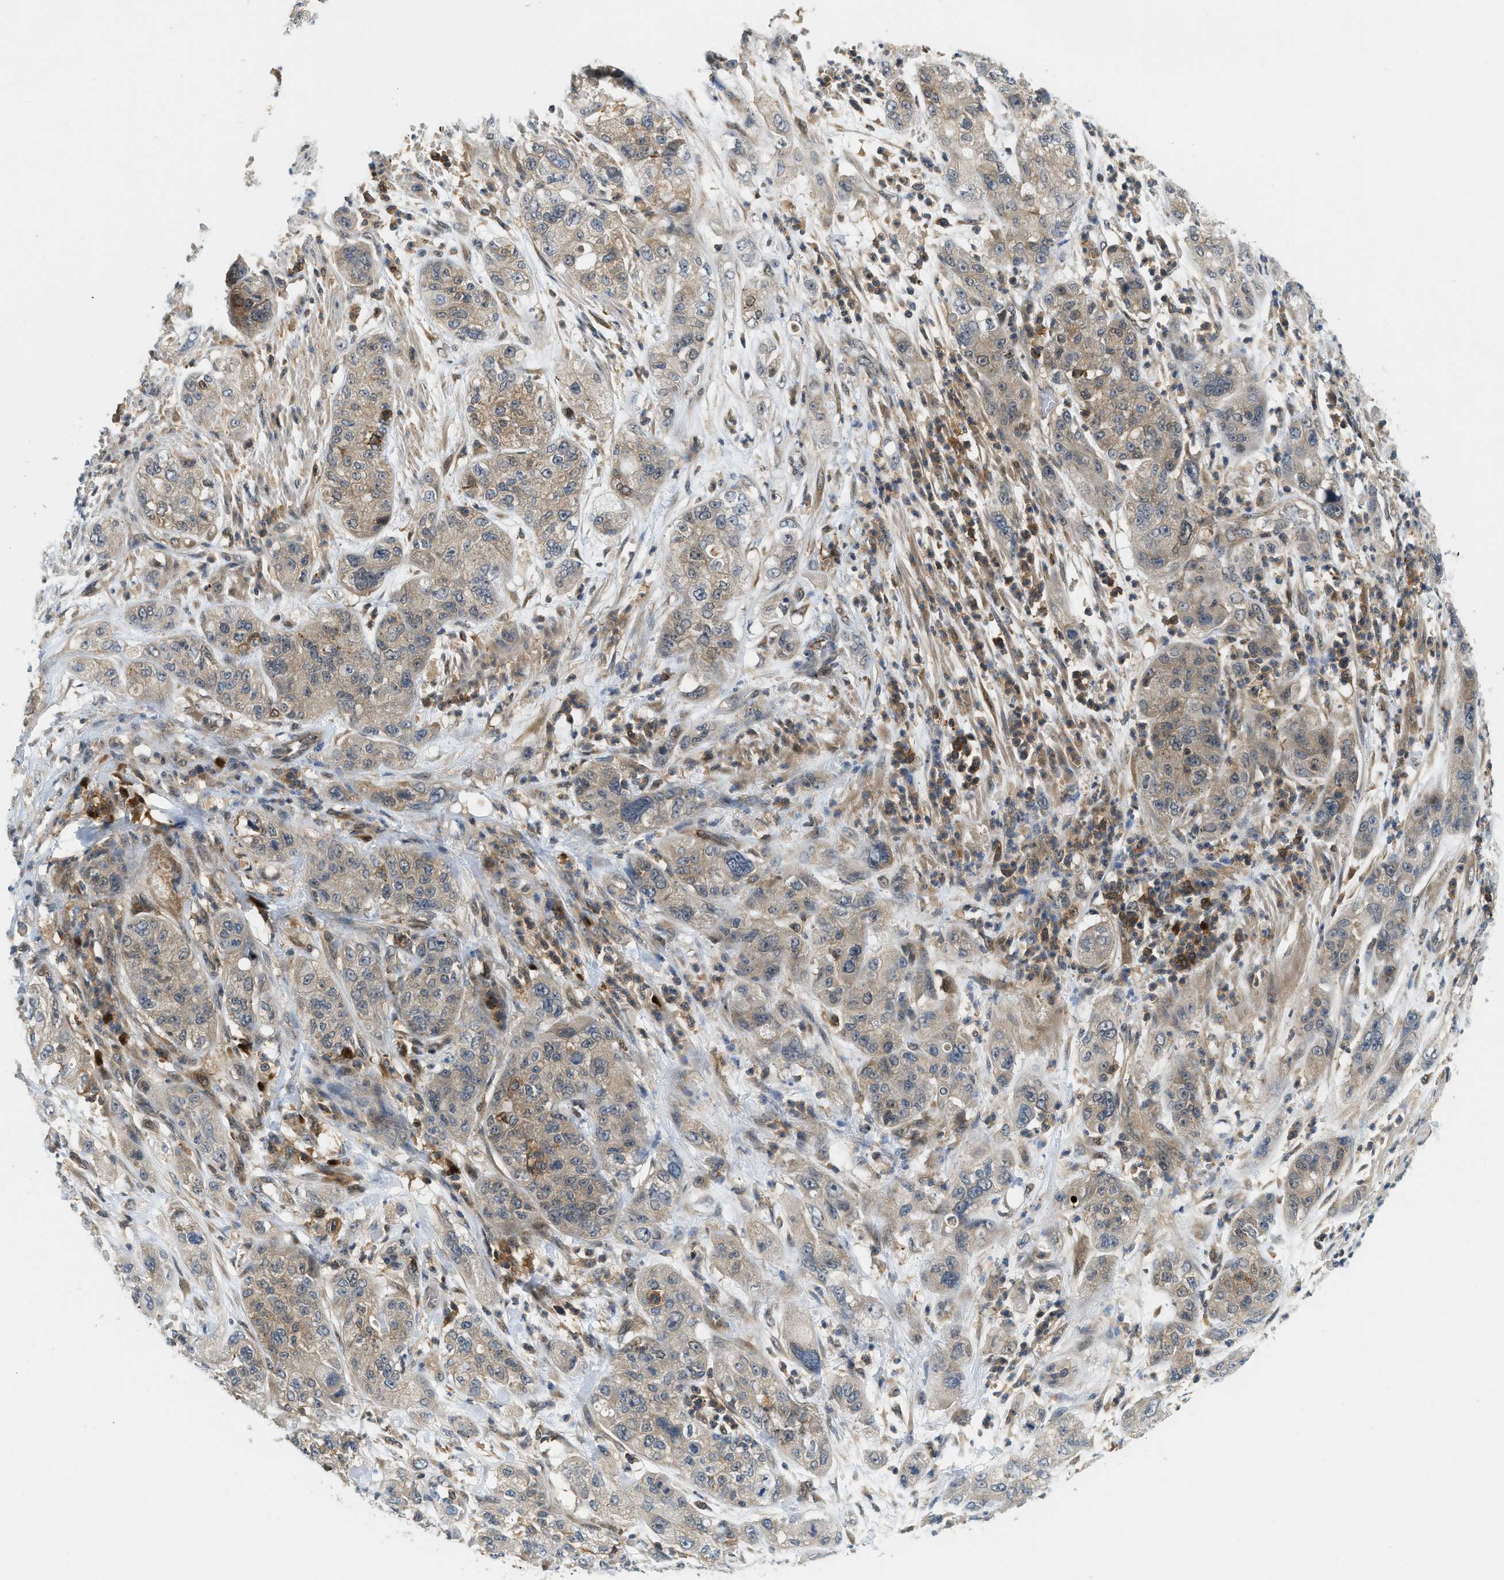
{"staining": {"intensity": "weak", "quantity": ">75%", "location": "cytoplasmic/membranous"}, "tissue": "pancreatic cancer", "cell_type": "Tumor cells", "image_type": "cancer", "snomed": [{"axis": "morphology", "description": "Adenocarcinoma, NOS"}, {"axis": "topography", "description": "Pancreas"}], "caption": "Immunohistochemistry image of pancreatic cancer (adenocarcinoma) stained for a protein (brown), which exhibits low levels of weak cytoplasmic/membranous staining in approximately >75% of tumor cells.", "gene": "GMPPB", "patient": {"sex": "female", "age": 78}}